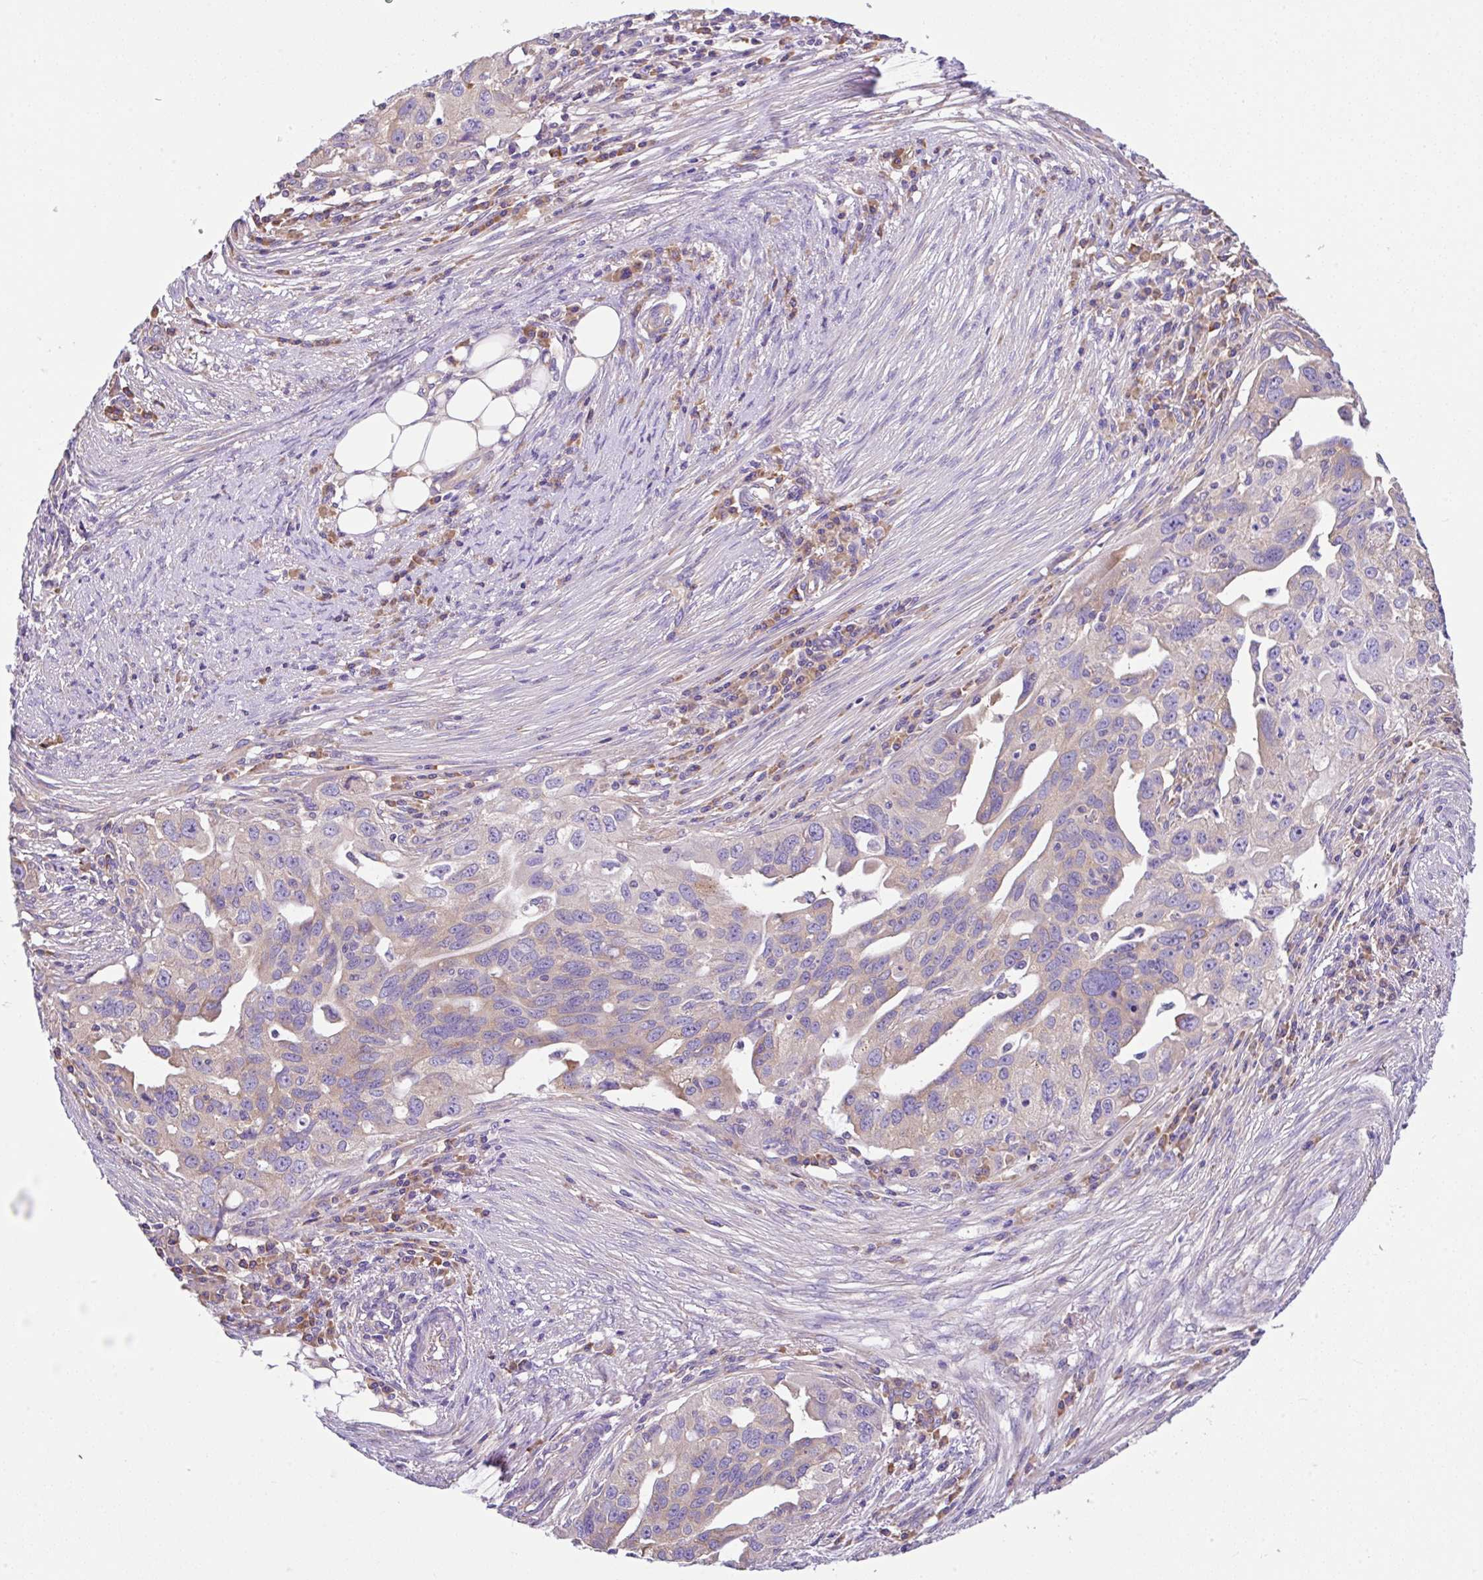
{"staining": {"intensity": "weak", "quantity": "<25%", "location": "cytoplasmic/membranous"}, "tissue": "ovarian cancer", "cell_type": "Tumor cells", "image_type": "cancer", "snomed": [{"axis": "morphology", "description": "Carcinoma, endometroid"}, {"axis": "morphology", "description": "Cystadenocarcinoma, serous, NOS"}, {"axis": "topography", "description": "Ovary"}], "caption": "Immunohistochemistry (IHC) of ovarian cancer shows no expression in tumor cells.", "gene": "GFPT2", "patient": {"sex": "female", "age": 45}}